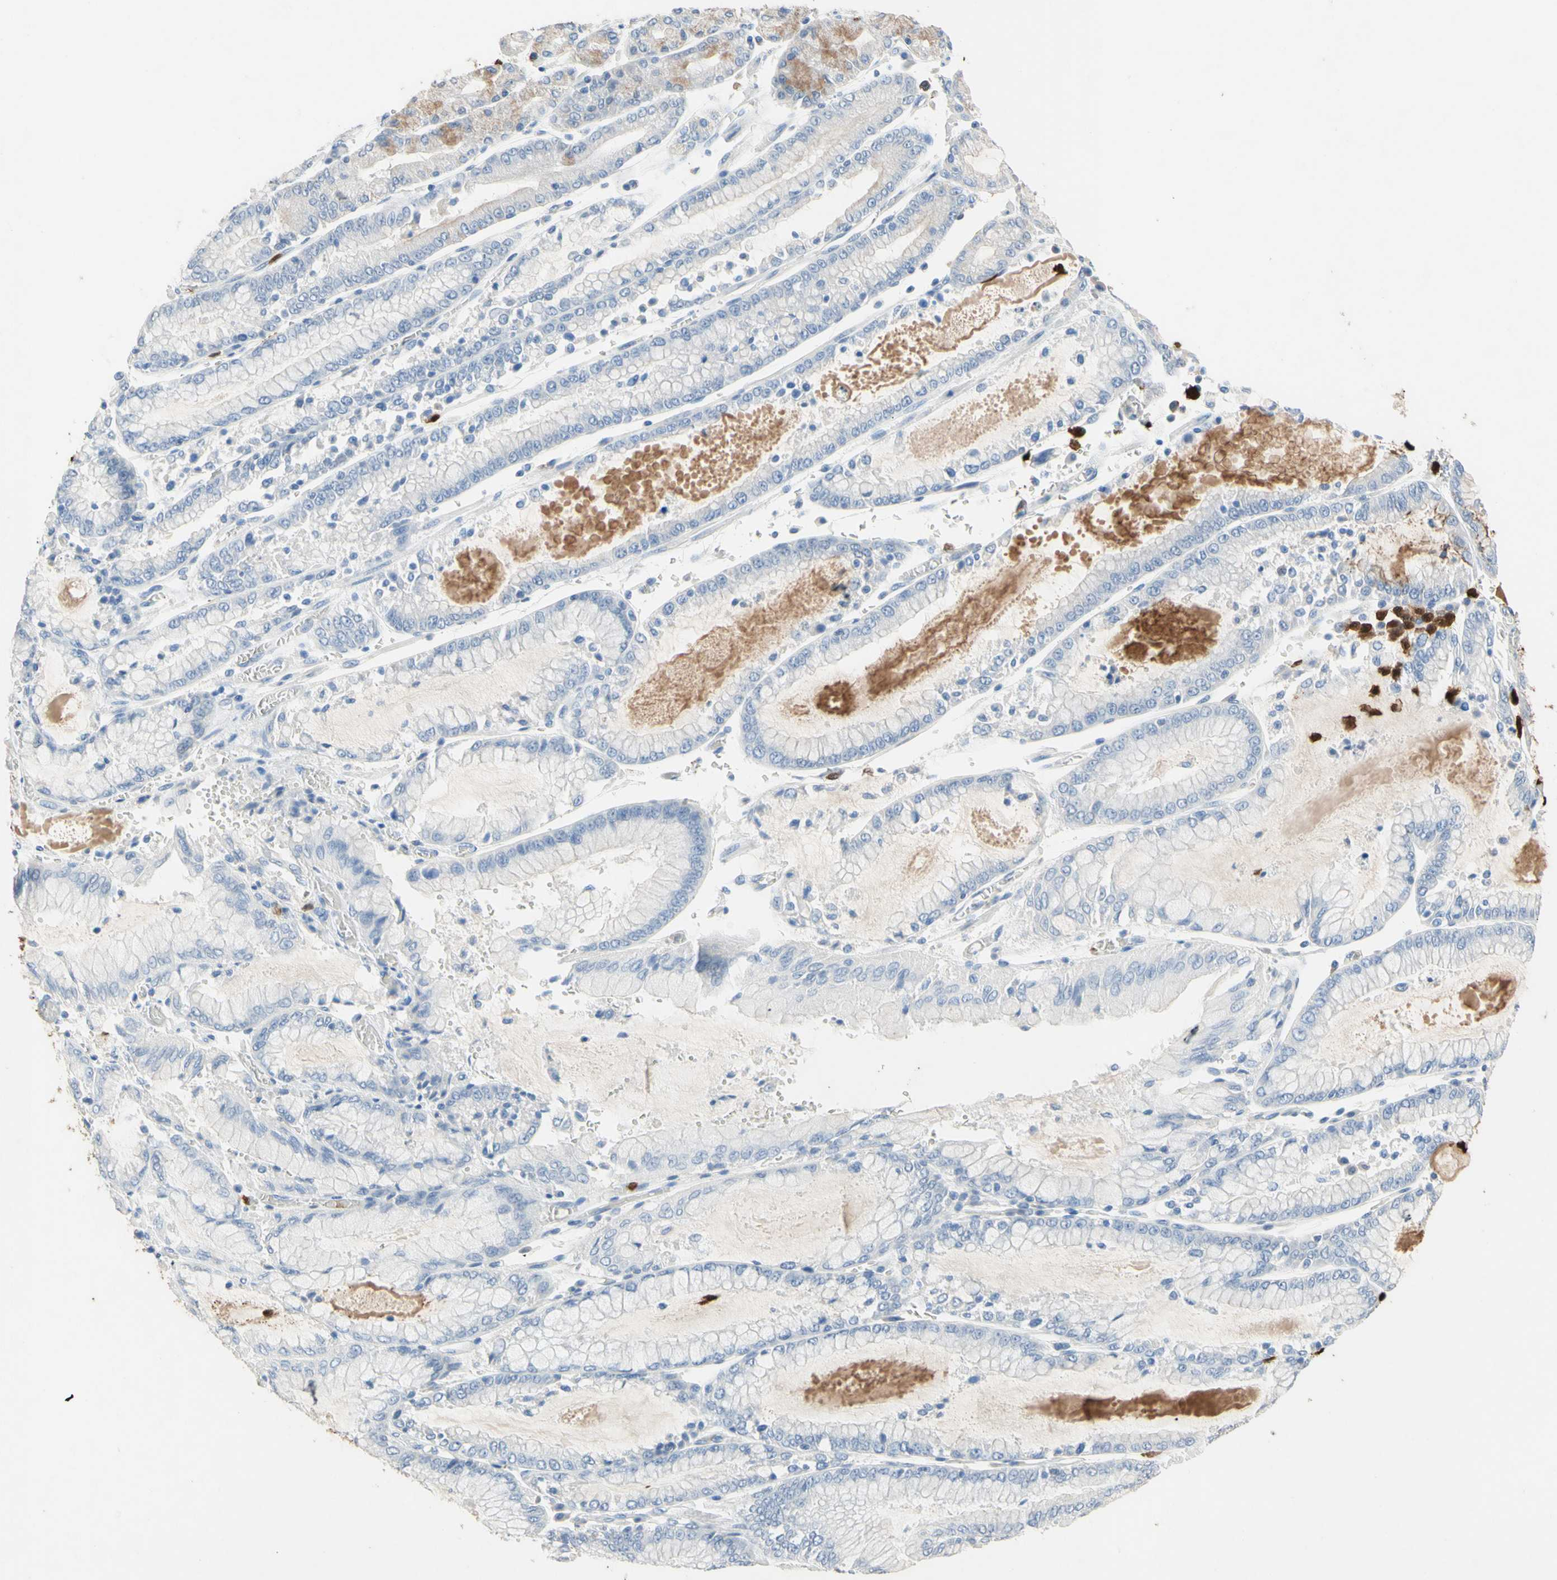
{"staining": {"intensity": "negative", "quantity": "none", "location": "none"}, "tissue": "stomach cancer", "cell_type": "Tumor cells", "image_type": "cancer", "snomed": [{"axis": "morphology", "description": "Normal tissue, NOS"}, {"axis": "morphology", "description": "Adenocarcinoma, NOS"}, {"axis": "topography", "description": "Stomach, upper"}, {"axis": "topography", "description": "Stomach"}], "caption": "The immunohistochemistry (IHC) histopathology image has no significant expression in tumor cells of stomach cancer (adenocarcinoma) tissue.", "gene": "NFKBIZ", "patient": {"sex": "male", "age": 76}}